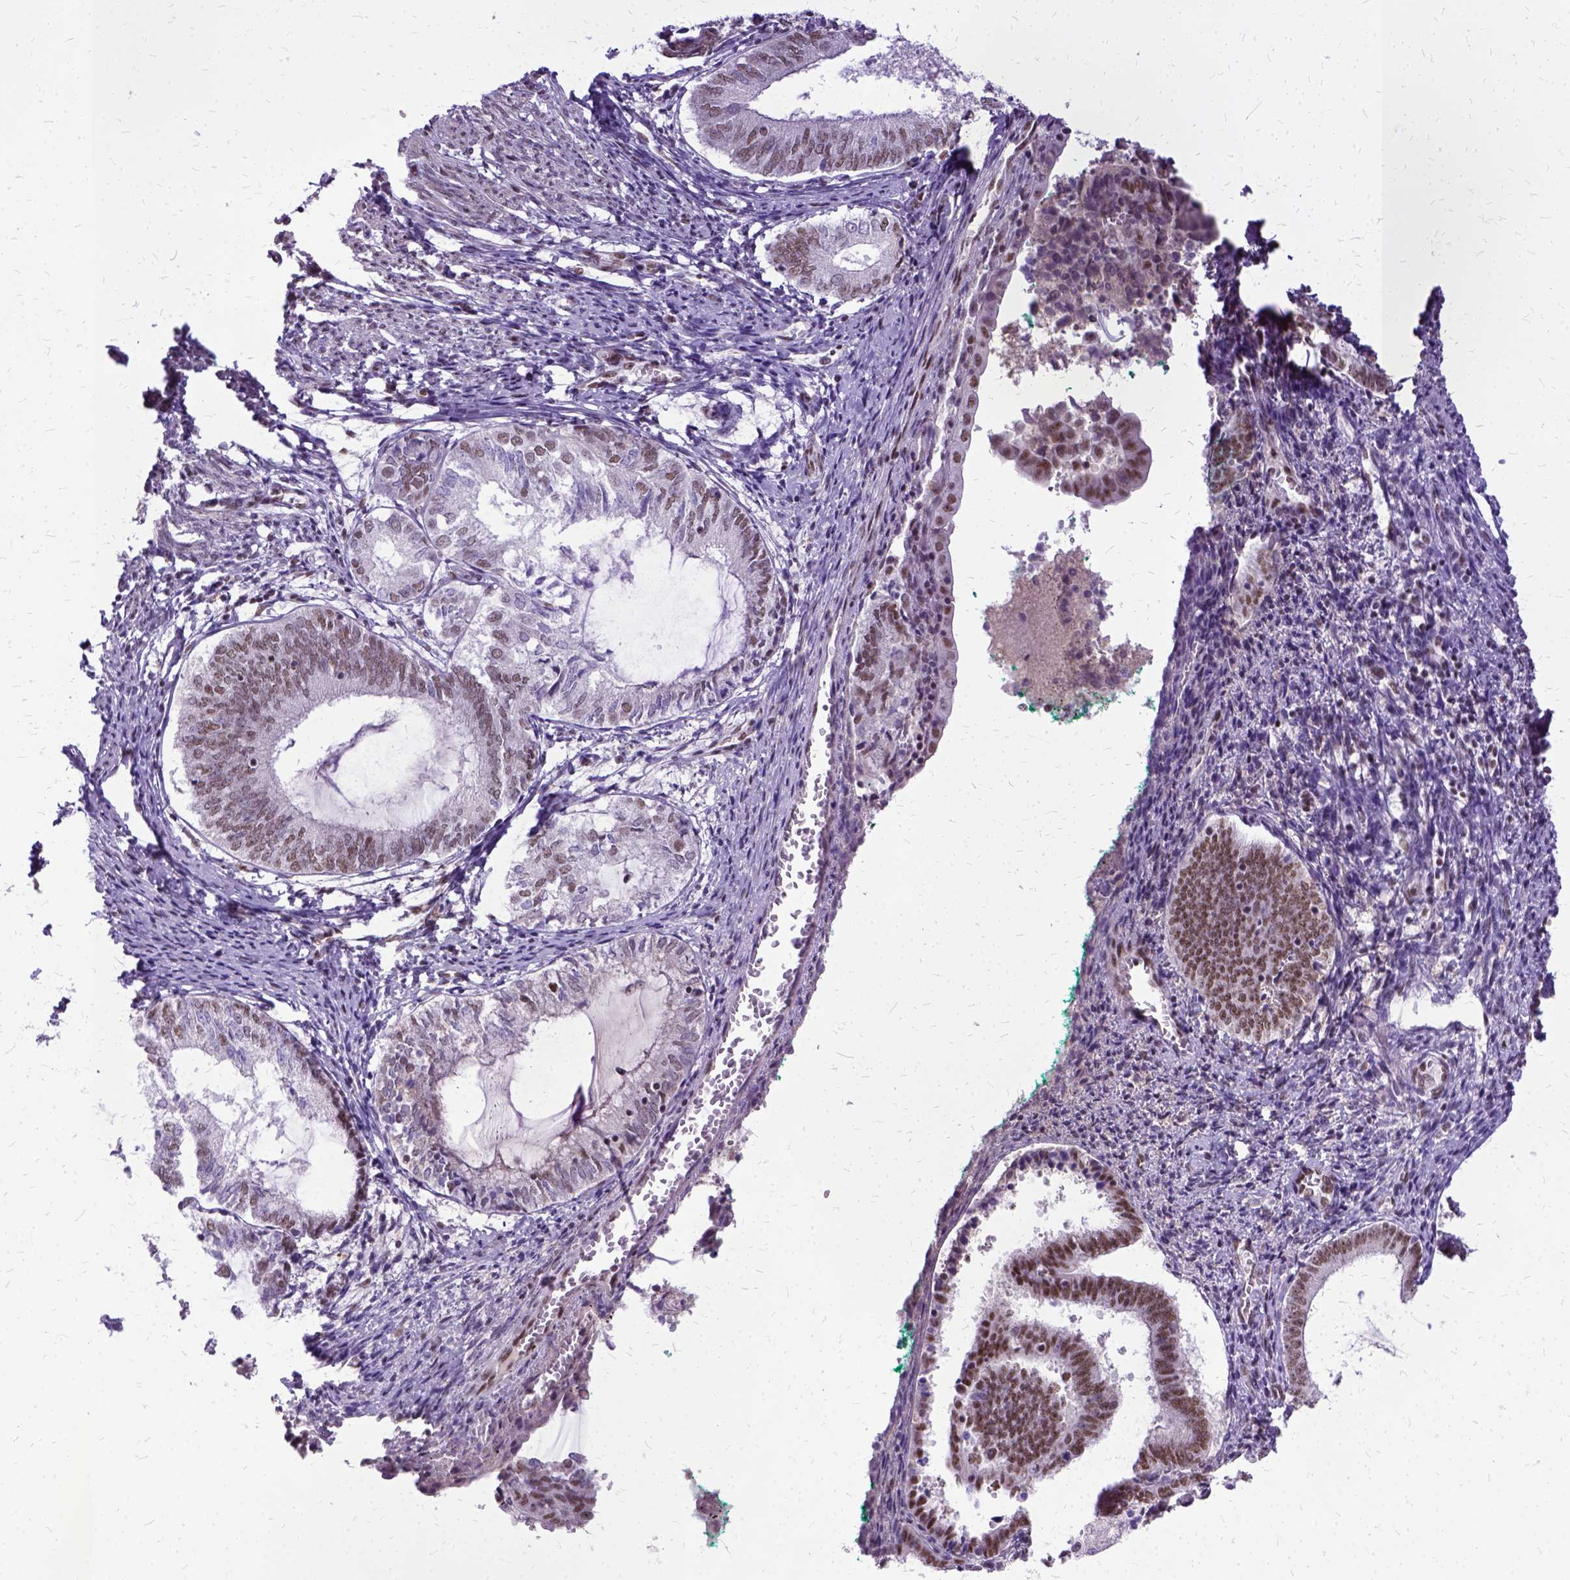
{"staining": {"intensity": "moderate", "quantity": "25%-75%", "location": "nuclear"}, "tissue": "endometrium", "cell_type": "Cells in endometrial stroma", "image_type": "normal", "snomed": [{"axis": "morphology", "description": "Normal tissue, NOS"}, {"axis": "topography", "description": "Endometrium"}], "caption": "Brown immunohistochemical staining in normal human endometrium shows moderate nuclear expression in about 25%-75% of cells in endometrial stroma.", "gene": "SETD1A", "patient": {"sex": "female", "age": 50}}